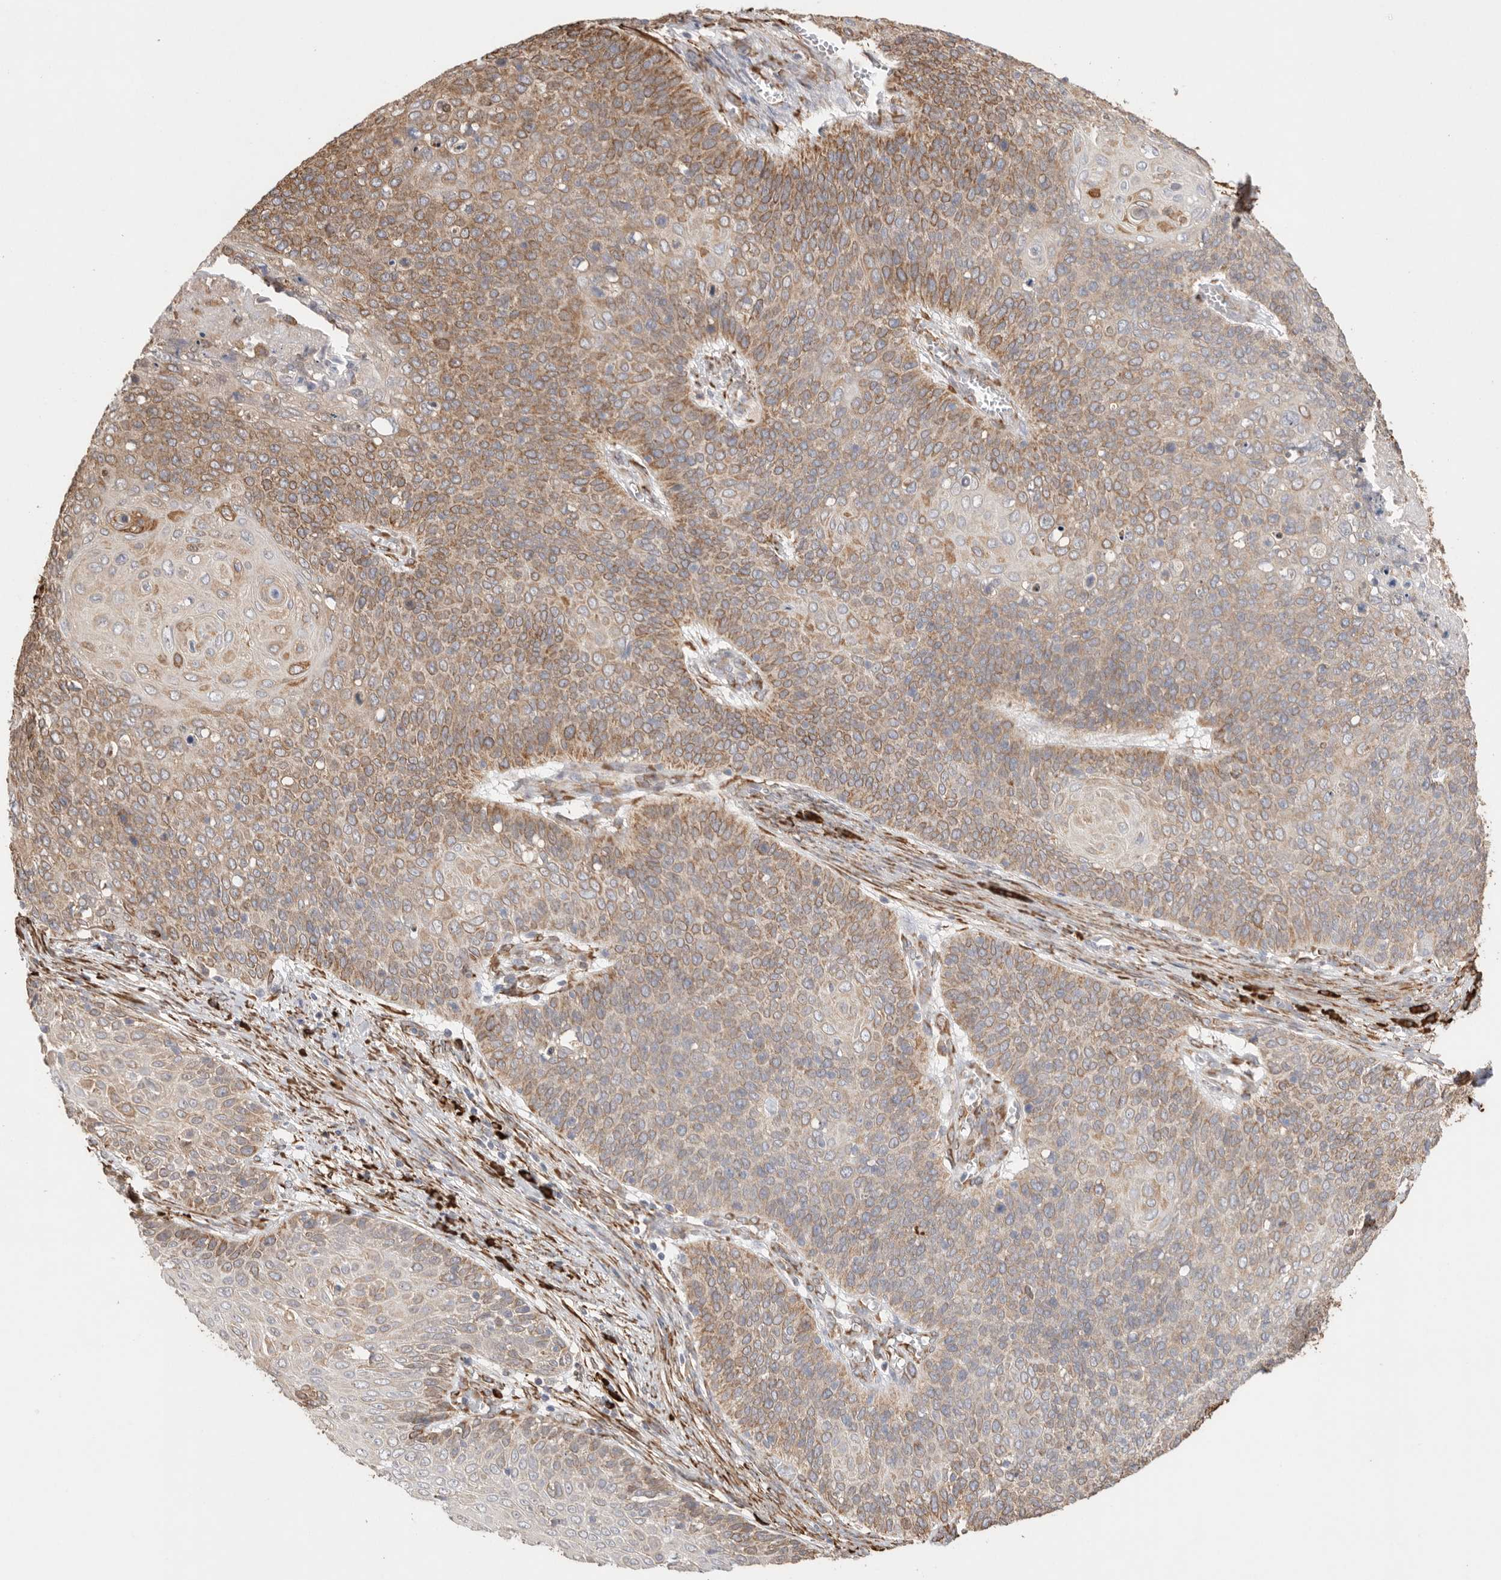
{"staining": {"intensity": "moderate", "quantity": ">75%", "location": "cytoplasmic/membranous"}, "tissue": "cervical cancer", "cell_type": "Tumor cells", "image_type": "cancer", "snomed": [{"axis": "morphology", "description": "Squamous cell carcinoma, NOS"}, {"axis": "topography", "description": "Cervix"}], "caption": "Immunohistochemical staining of human cervical cancer shows medium levels of moderate cytoplasmic/membranous positivity in approximately >75% of tumor cells.", "gene": "BLOC1S5", "patient": {"sex": "female", "age": 39}}